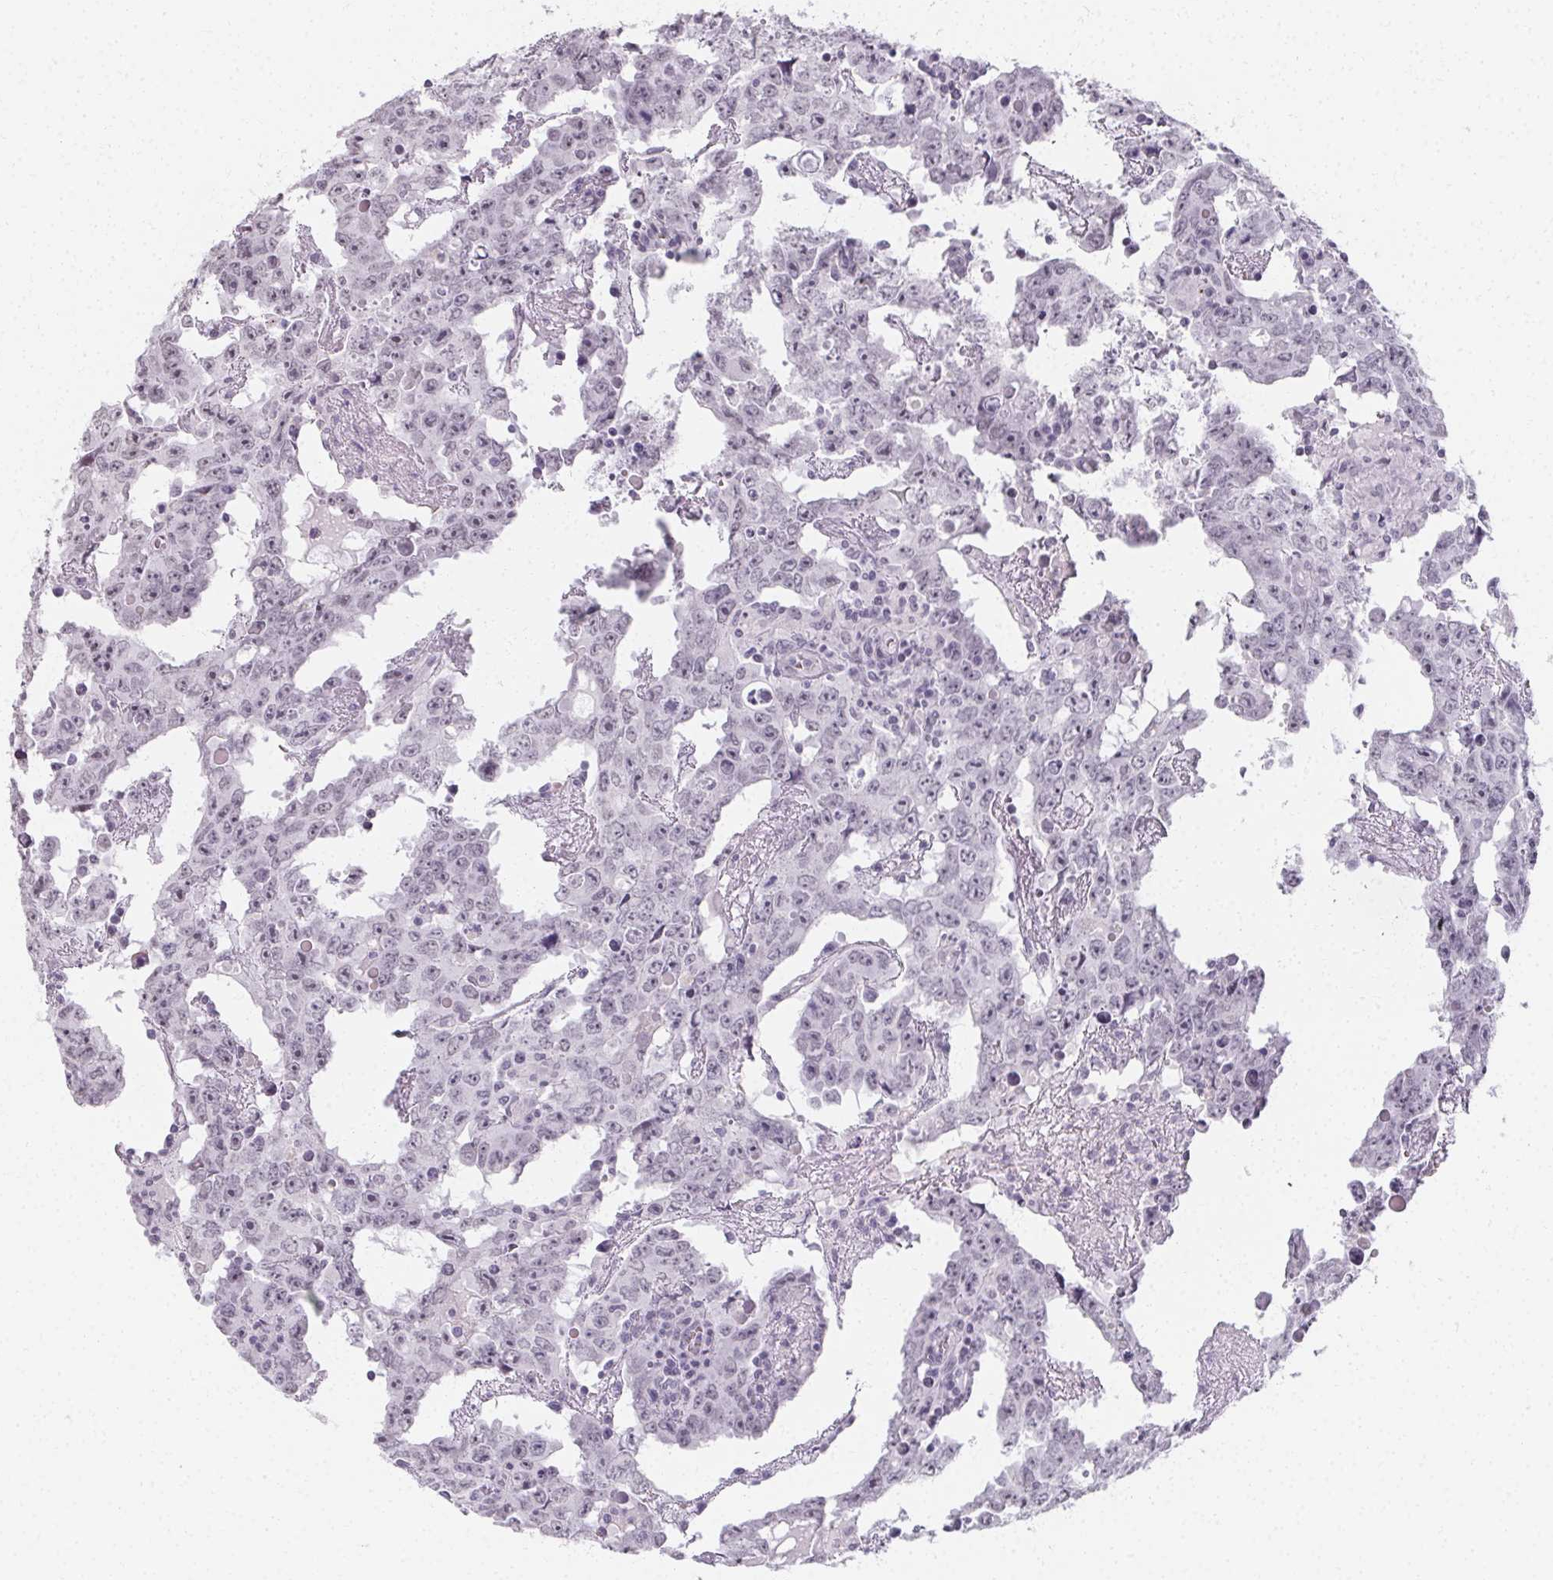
{"staining": {"intensity": "negative", "quantity": "none", "location": "none"}, "tissue": "testis cancer", "cell_type": "Tumor cells", "image_type": "cancer", "snomed": [{"axis": "morphology", "description": "Carcinoma, Embryonal, NOS"}, {"axis": "topography", "description": "Testis"}], "caption": "IHC of testis embryonal carcinoma shows no staining in tumor cells.", "gene": "SYNPR", "patient": {"sex": "male", "age": 22}}